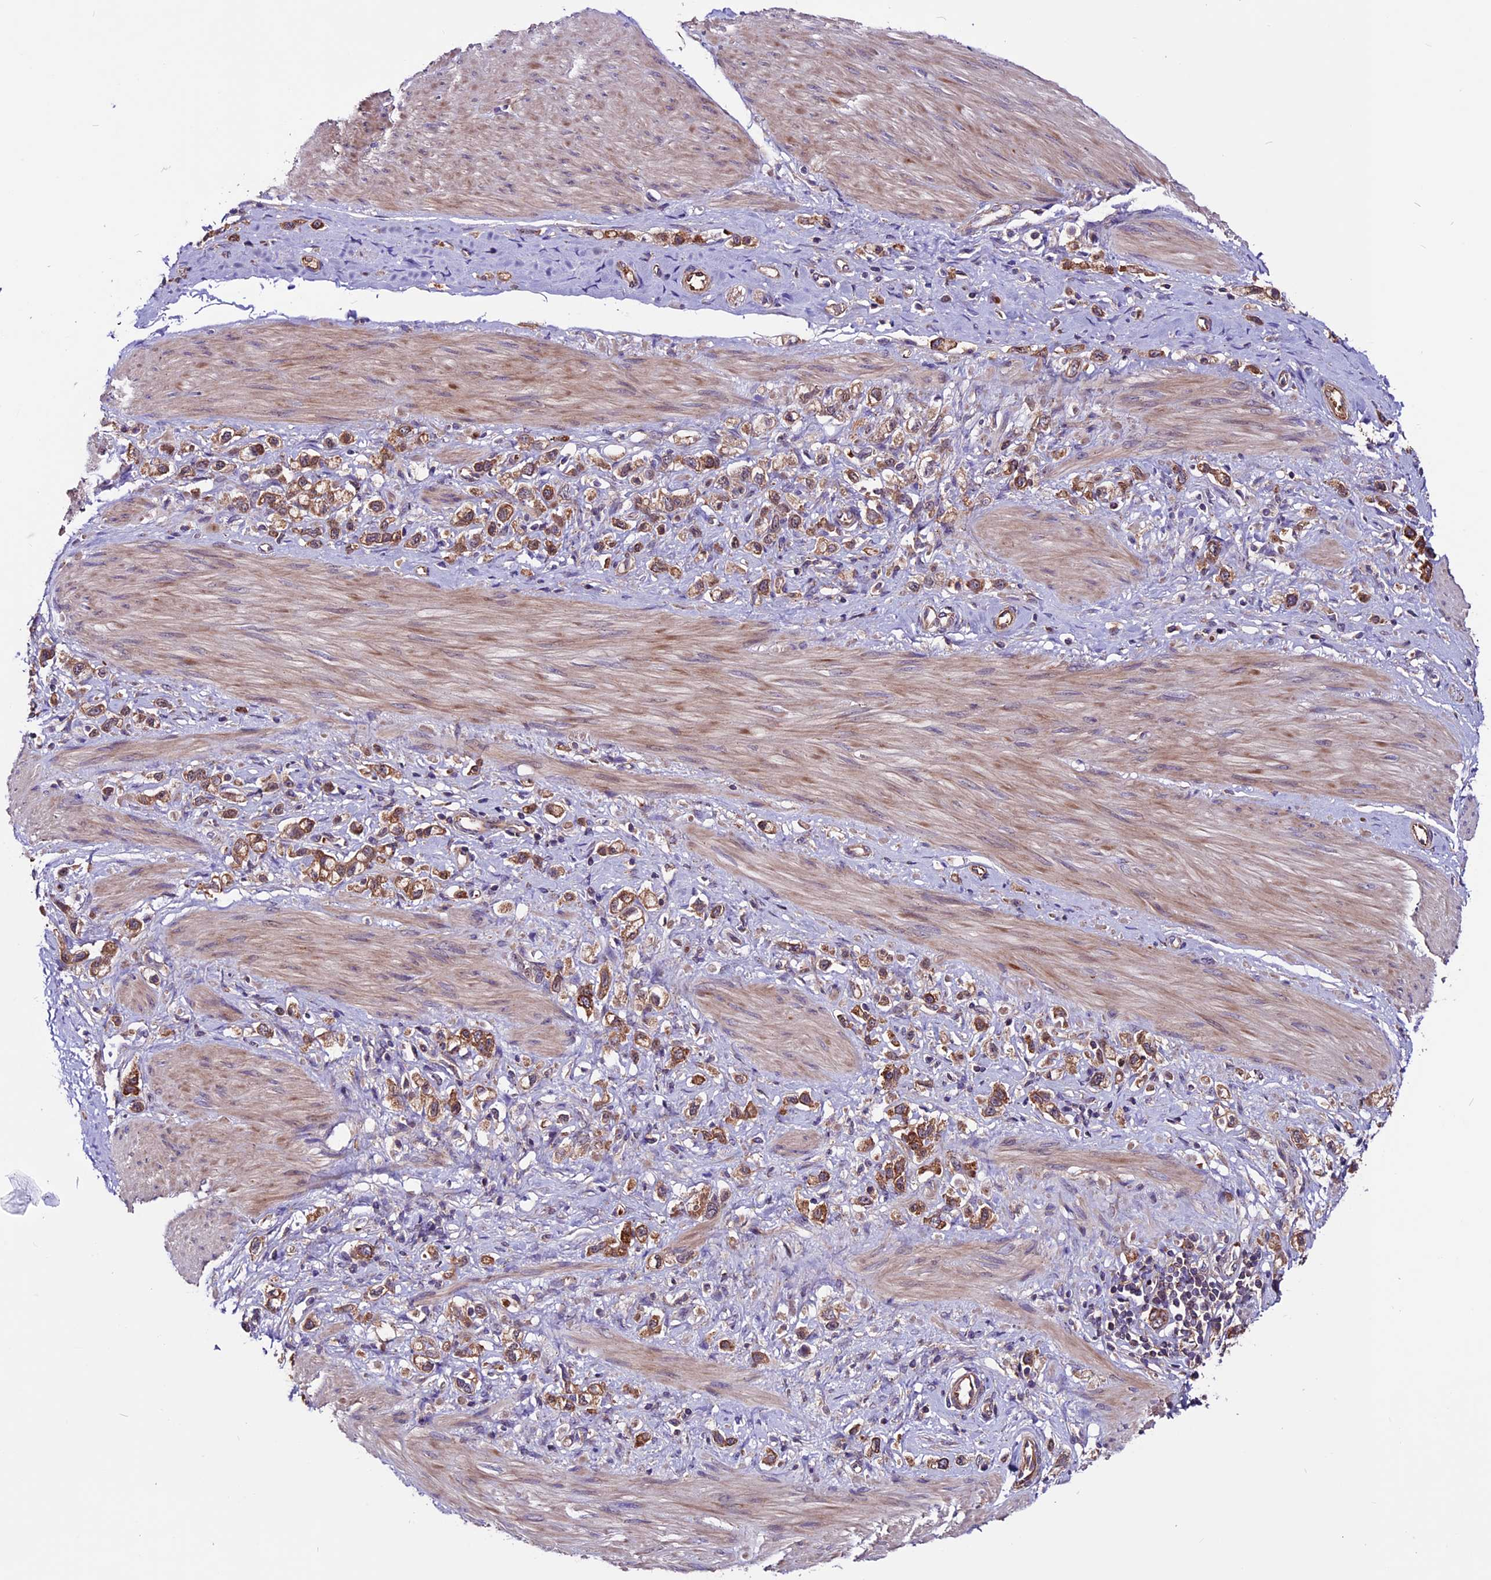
{"staining": {"intensity": "moderate", "quantity": ">75%", "location": "cytoplasmic/membranous"}, "tissue": "stomach cancer", "cell_type": "Tumor cells", "image_type": "cancer", "snomed": [{"axis": "morphology", "description": "Adenocarcinoma, NOS"}, {"axis": "topography", "description": "Stomach"}], "caption": "Protein expression analysis of stomach cancer demonstrates moderate cytoplasmic/membranous positivity in approximately >75% of tumor cells.", "gene": "RINL", "patient": {"sex": "female", "age": 65}}